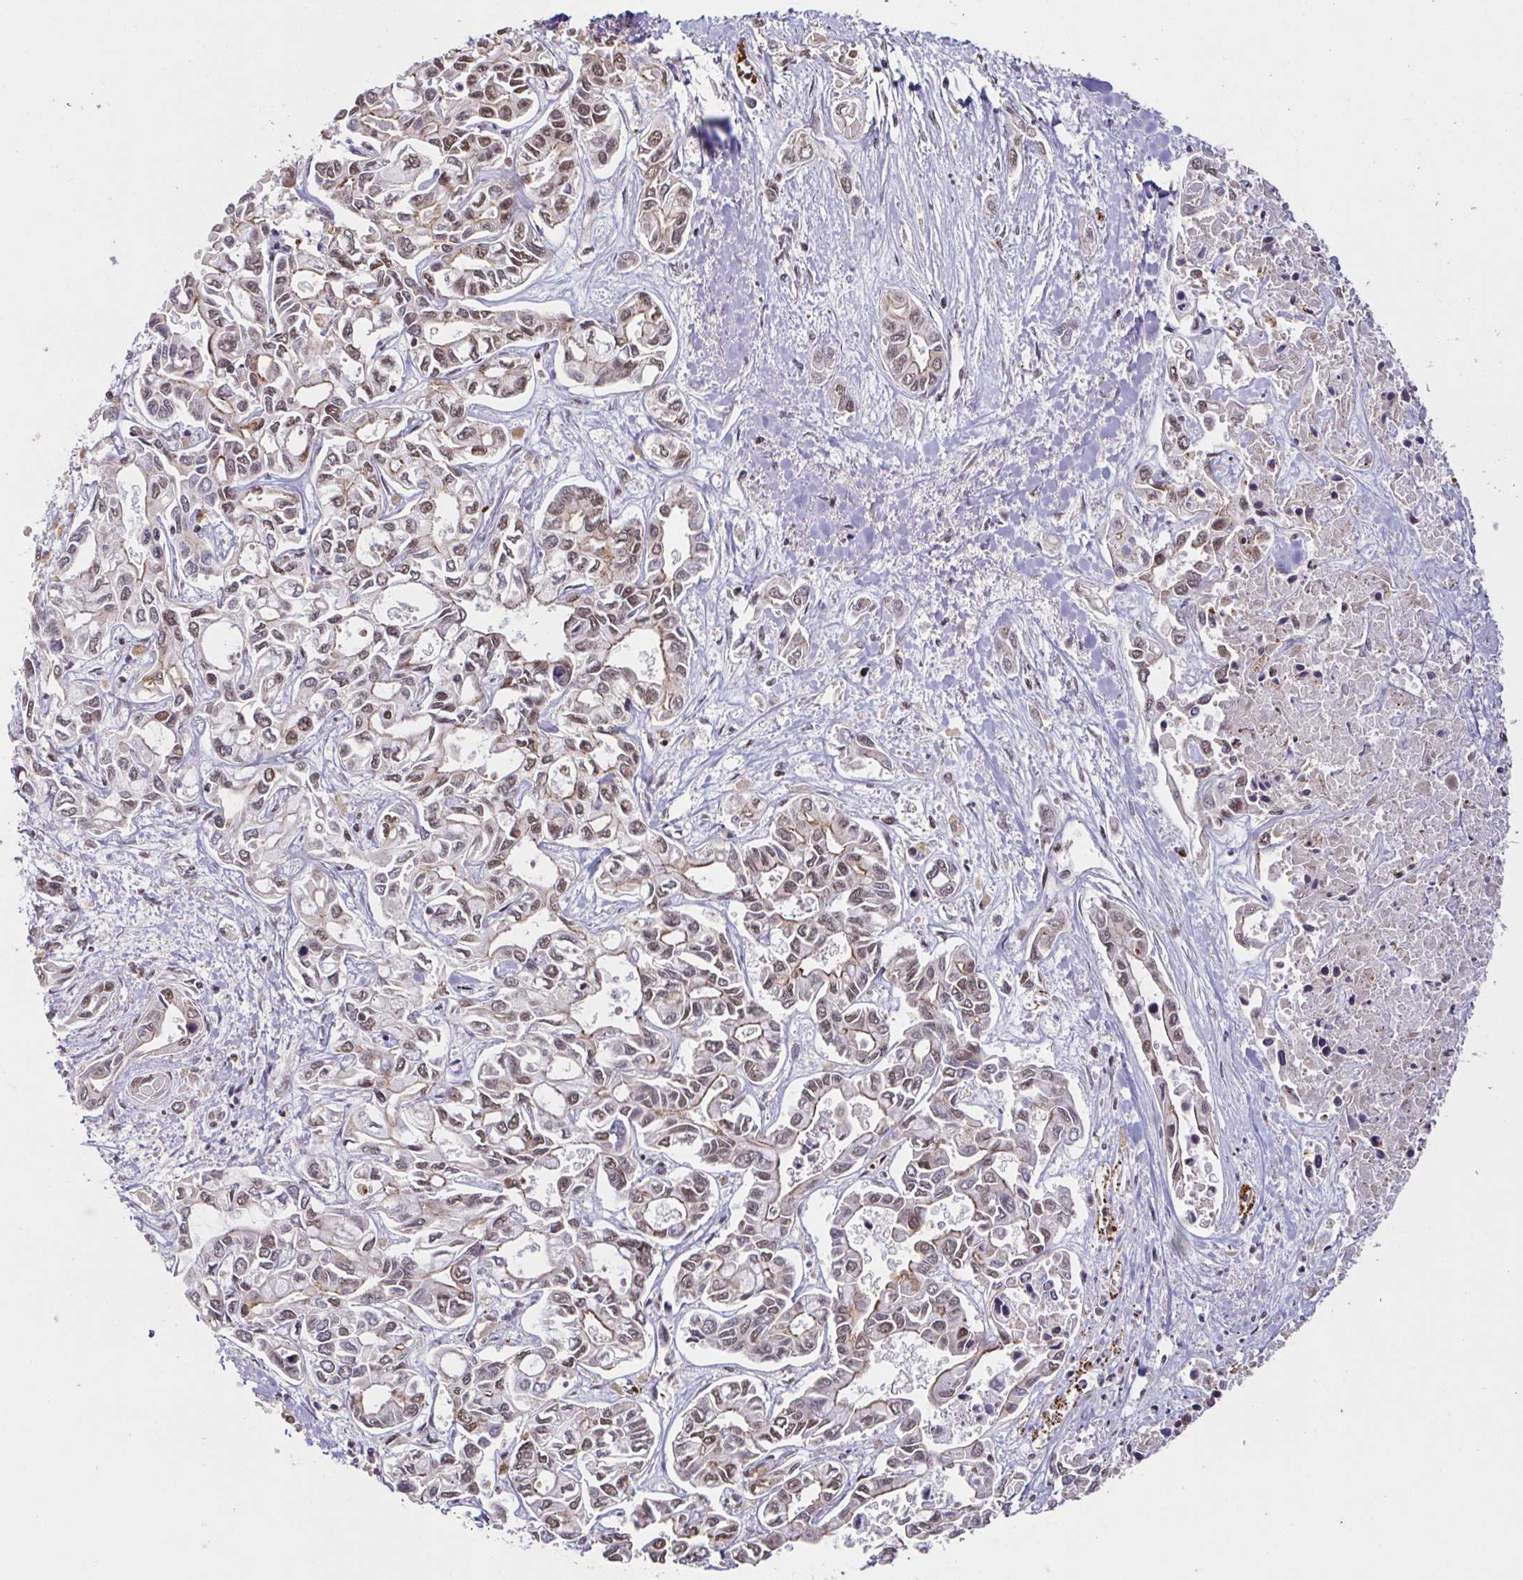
{"staining": {"intensity": "moderate", "quantity": "25%-75%", "location": "nuclear"}, "tissue": "liver cancer", "cell_type": "Tumor cells", "image_type": "cancer", "snomed": [{"axis": "morphology", "description": "Cholangiocarcinoma"}, {"axis": "topography", "description": "Liver"}], "caption": "Protein staining by immunohistochemistry displays moderate nuclear expression in about 25%-75% of tumor cells in liver cancer. The staining was performed using DAB, with brown indicating positive protein expression. Nuclei are stained blue with hematoxylin.", "gene": "SP3", "patient": {"sex": "female", "age": 64}}